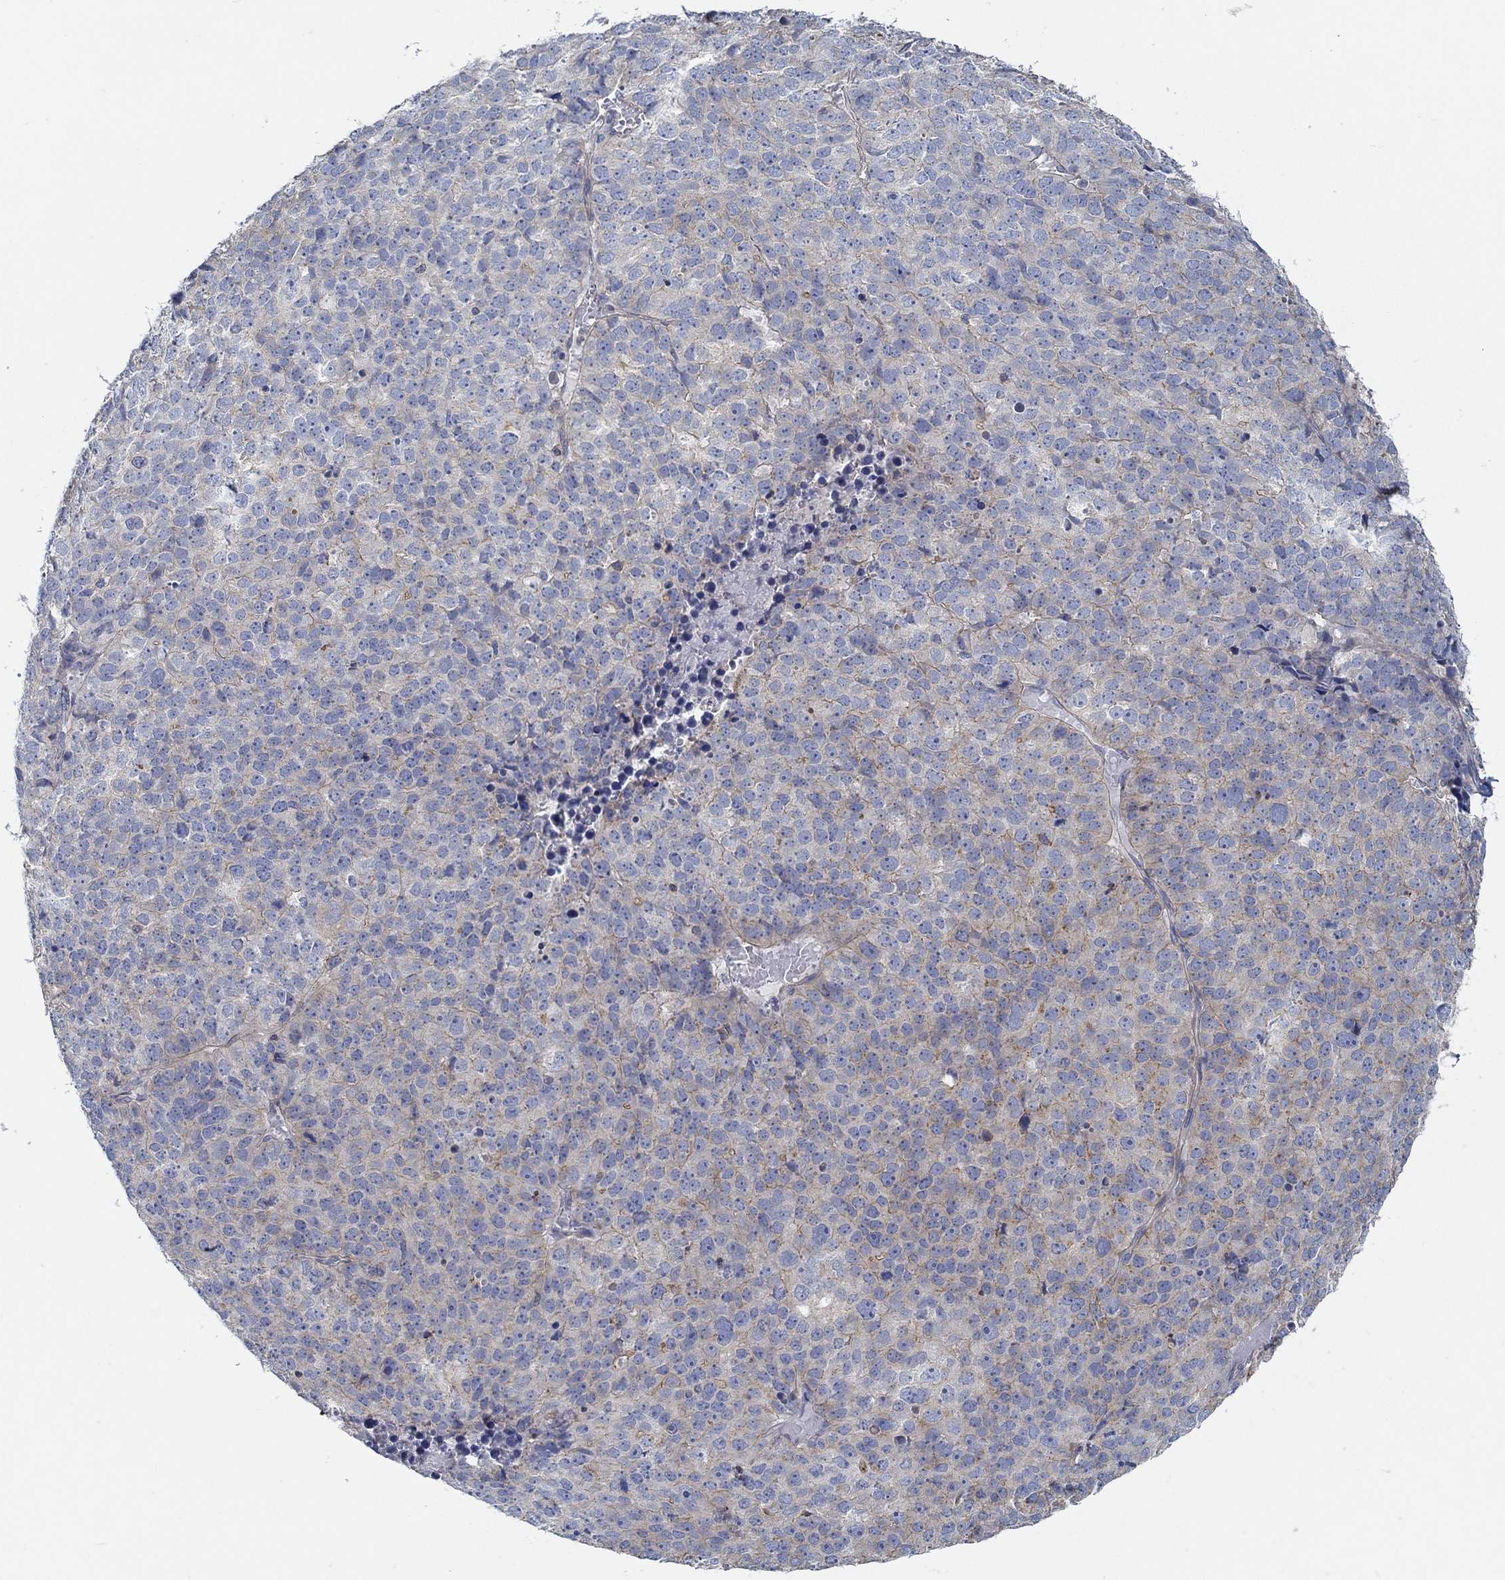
{"staining": {"intensity": "moderate", "quantity": "<25%", "location": "cytoplasmic/membranous"}, "tissue": "stomach cancer", "cell_type": "Tumor cells", "image_type": "cancer", "snomed": [{"axis": "morphology", "description": "Adenocarcinoma, NOS"}, {"axis": "topography", "description": "Stomach"}], "caption": "Immunohistochemistry (IHC) photomicrograph of human stomach cancer stained for a protein (brown), which demonstrates low levels of moderate cytoplasmic/membranous positivity in about <25% of tumor cells.", "gene": "BBOF1", "patient": {"sex": "male", "age": 69}}